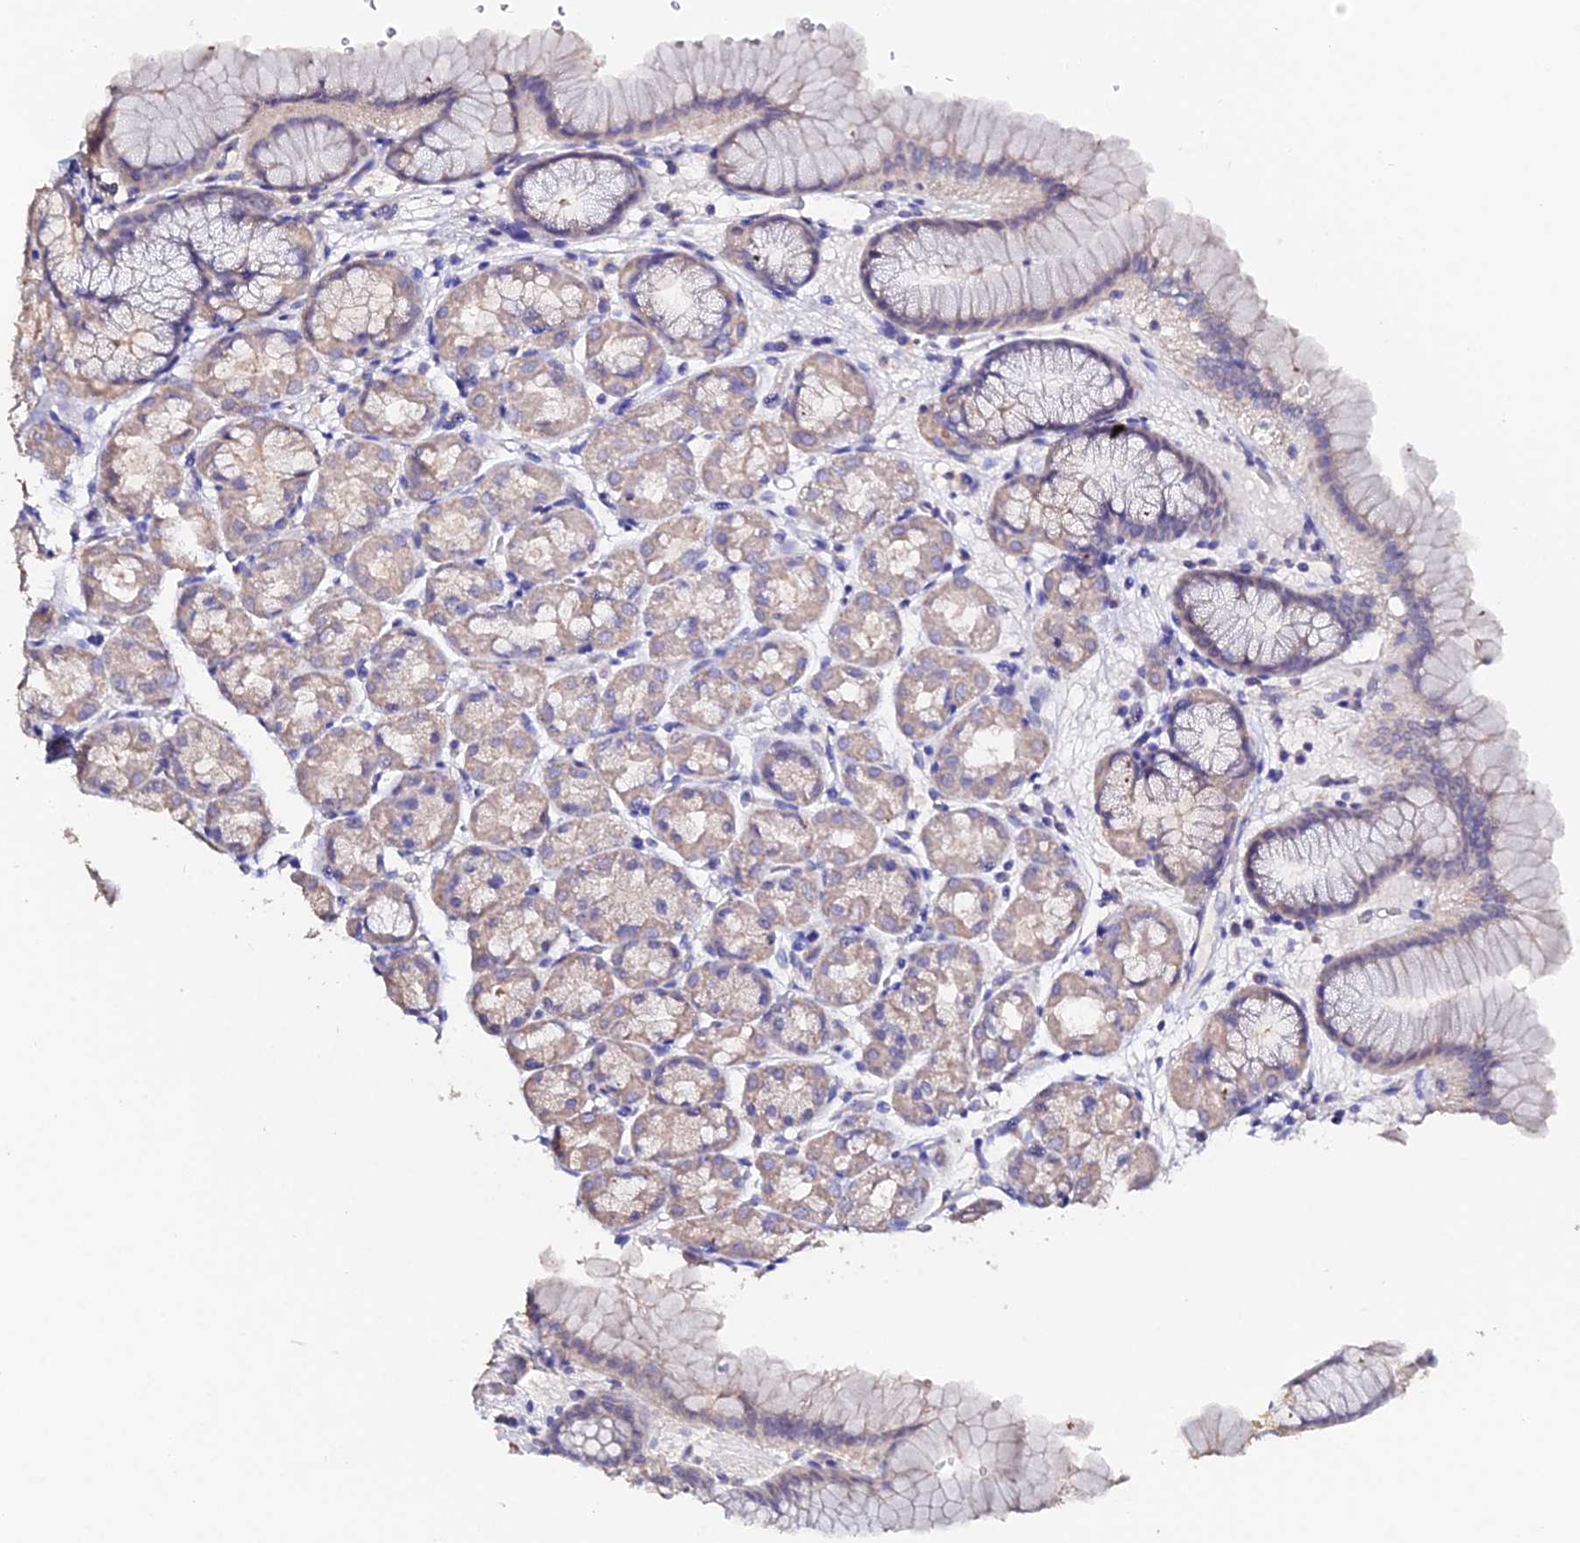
{"staining": {"intensity": "weak", "quantity": "25%-75%", "location": "cytoplasmic/membranous"}, "tissue": "stomach", "cell_type": "Glandular cells", "image_type": "normal", "snomed": [{"axis": "morphology", "description": "Normal tissue, NOS"}, {"axis": "topography", "description": "Stomach"}], "caption": "A micrograph of stomach stained for a protein exhibits weak cytoplasmic/membranous brown staining in glandular cells. The protein is stained brown, and the nuclei are stained in blue (DAB IHC with brightfield microscopy, high magnification).", "gene": "ESM1", "patient": {"sex": "male", "age": 42}}